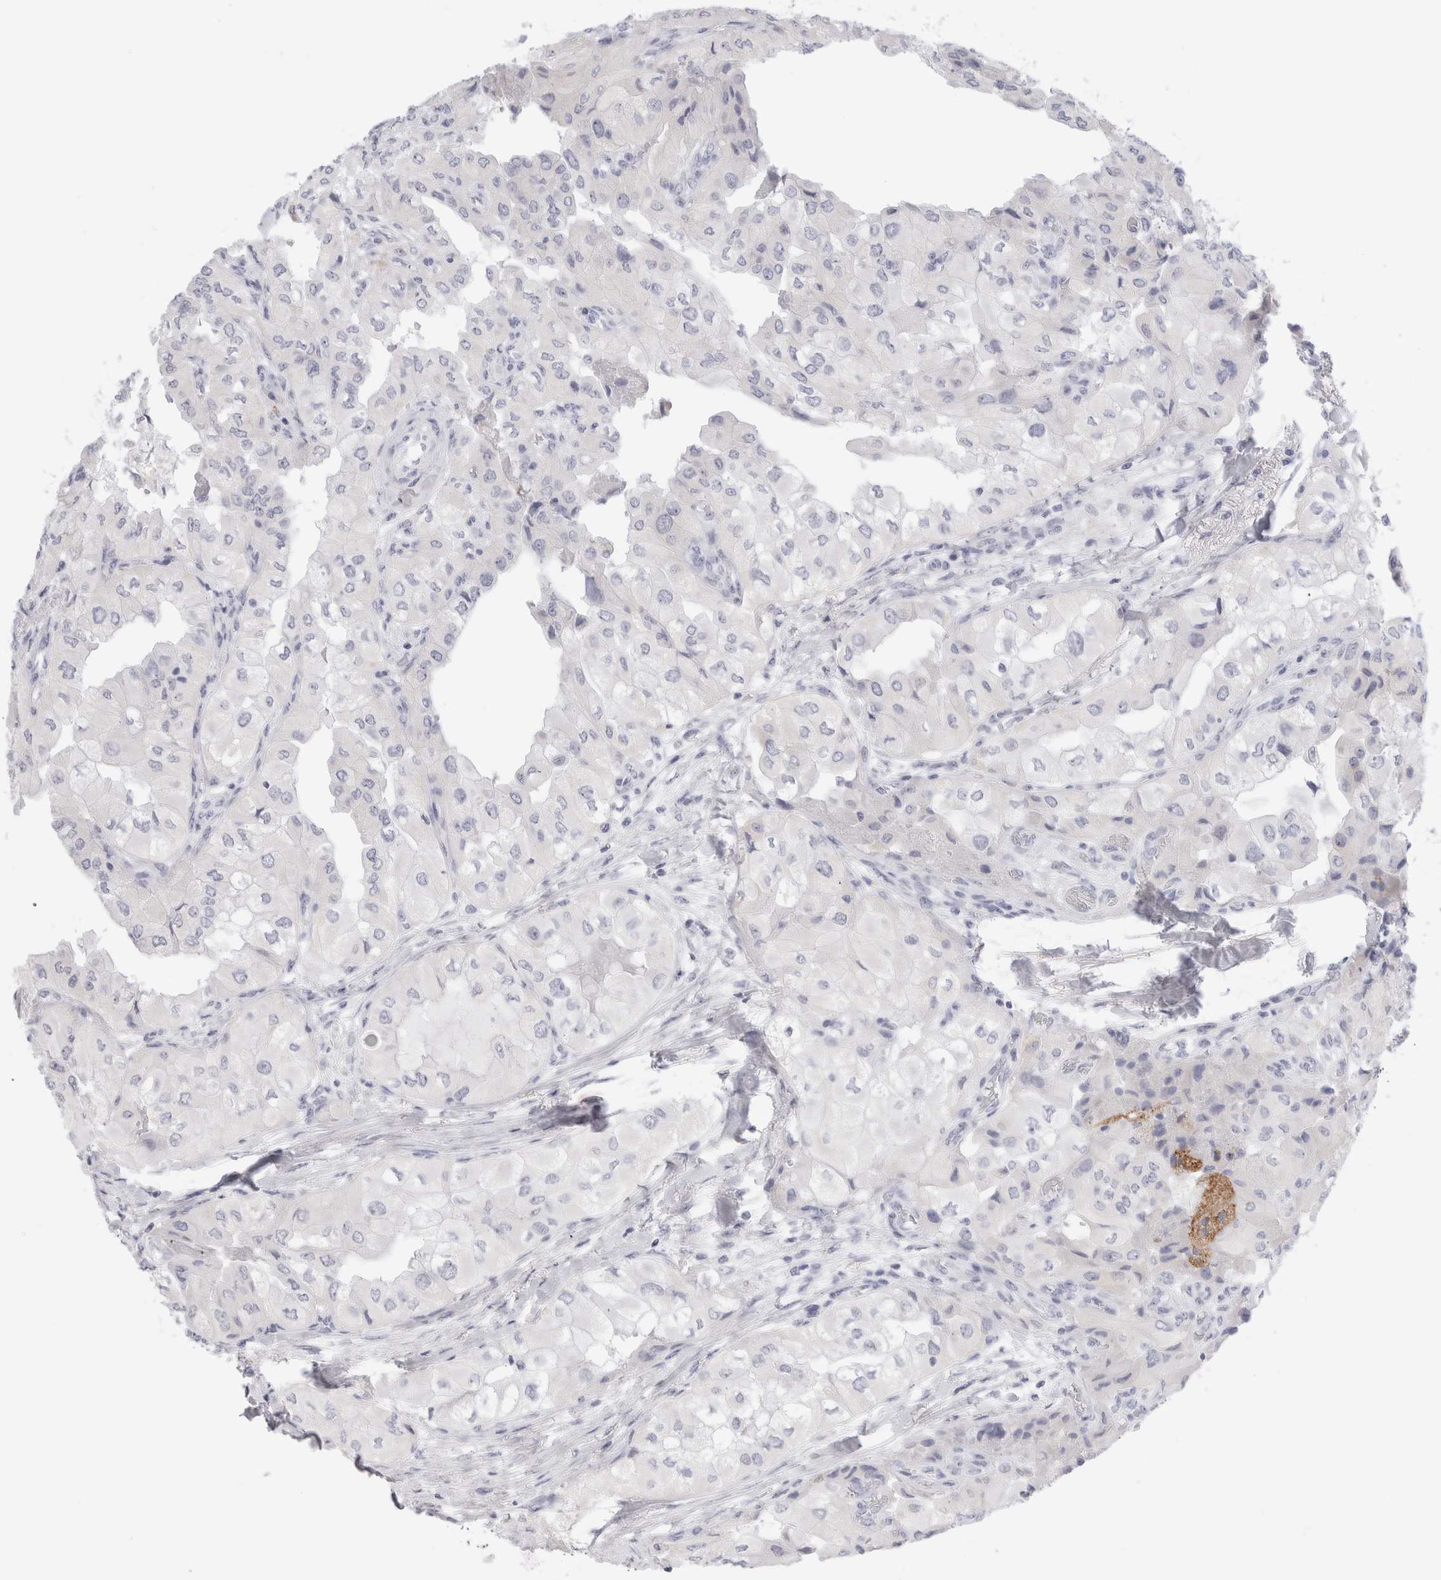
{"staining": {"intensity": "negative", "quantity": "none", "location": "none"}, "tissue": "thyroid cancer", "cell_type": "Tumor cells", "image_type": "cancer", "snomed": [{"axis": "morphology", "description": "Papillary adenocarcinoma, NOS"}, {"axis": "topography", "description": "Thyroid gland"}], "caption": "Human thyroid papillary adenocarcinoma stained for a protein using immunohistochemistry (IHC) demonstrates no expression in tumor cells.", "gene": "MUC15", "patient": {"sex": "female", "age": 59}}